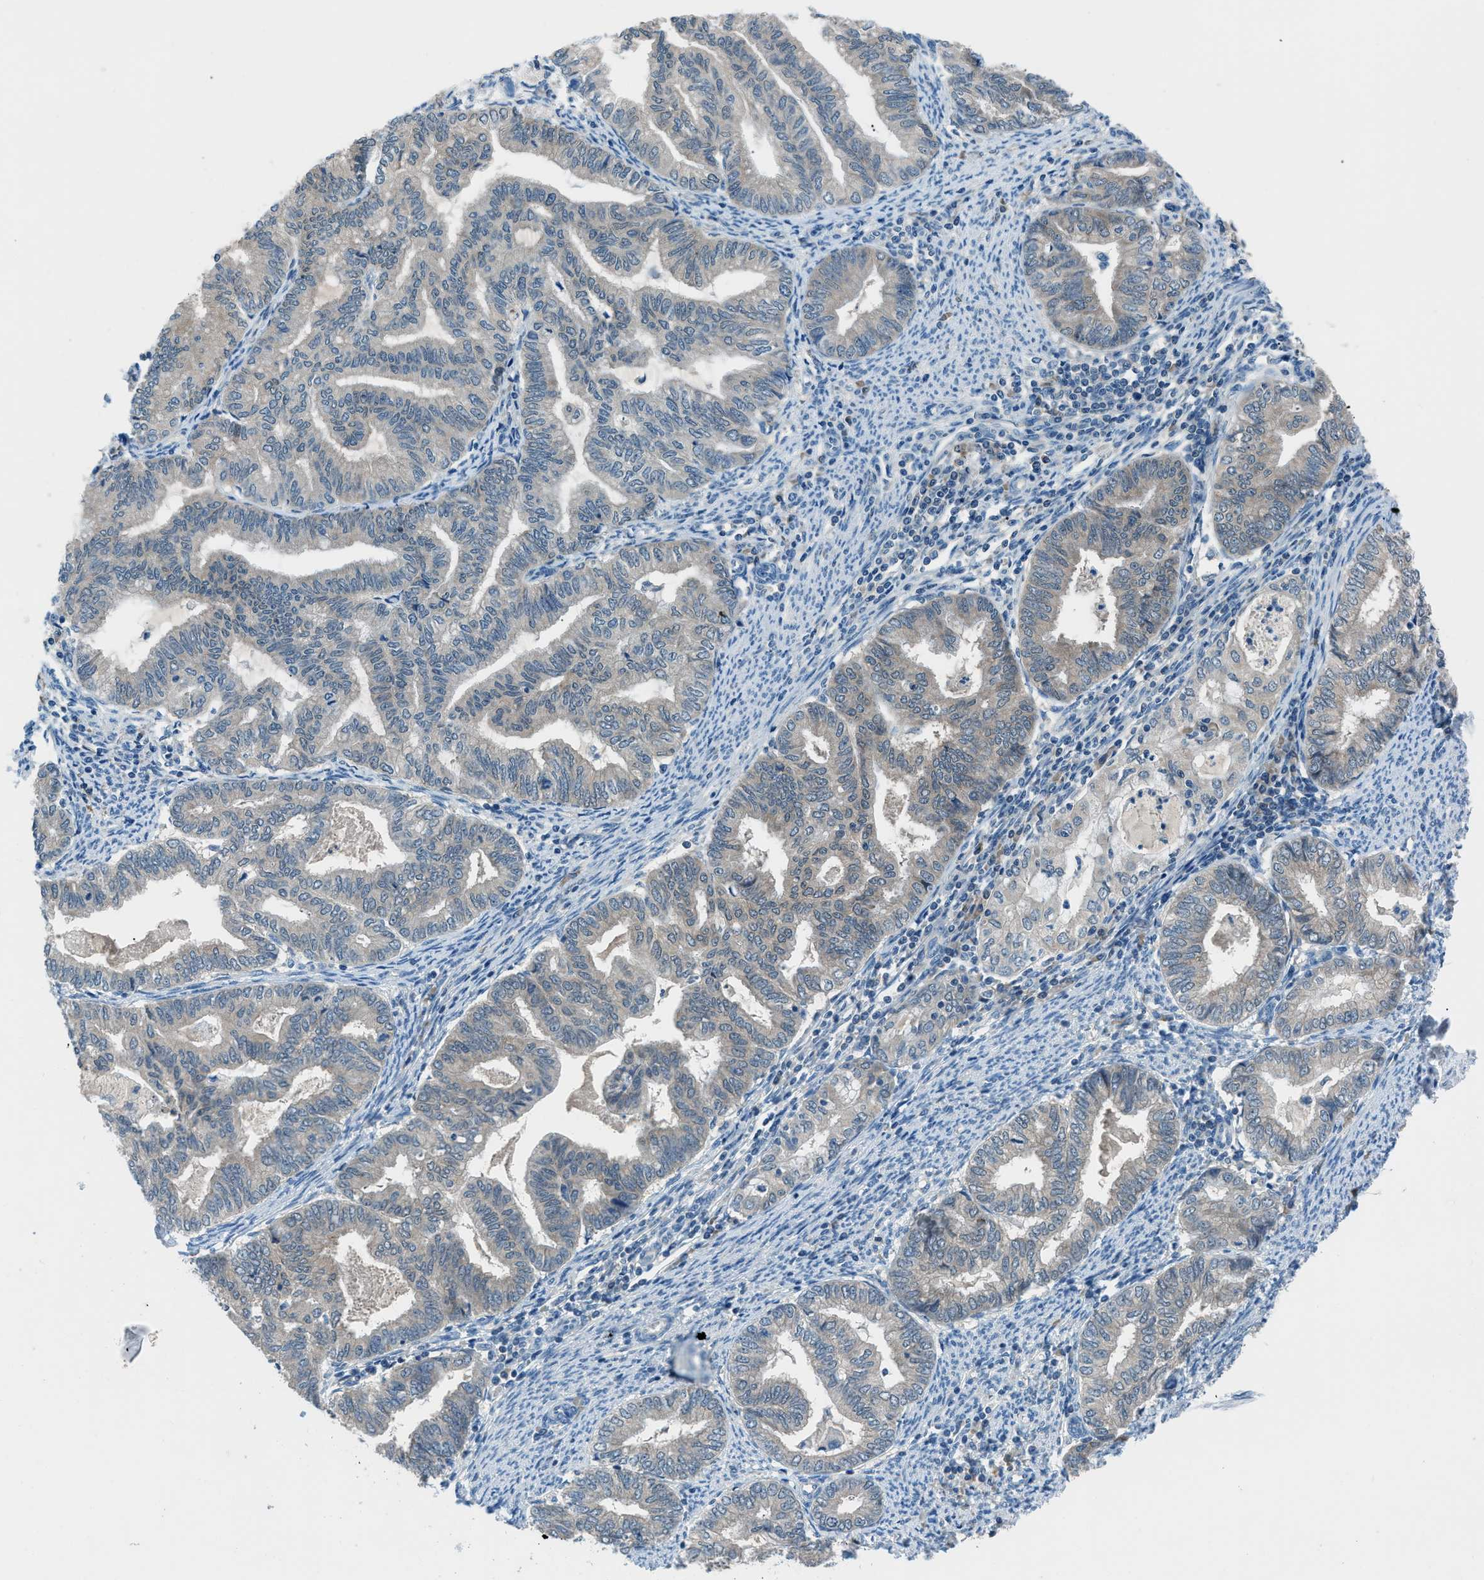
{"staining": {"intensity": "negative", "quantity": "none", "location": "none"}, "tissue": "endometrial cancer", "cell_type": "Tumor cells", "image_type": "cancer", "snomed": [{"axis": "morphology", "description": "Adenocarcinoma, NOS"}, {"axis": "topography", "description": "Endometrium"}], "caption": "This photomicrograph is of adenocarcinoma (endometrial) stained with immunohistochemistry to label a protein in brown with the nuclei are counter-stained blue. There is no expression in tumor cells. (DAB (3,3'-diaminobenzidine) IHC with hematoxylin counter stain).", "gene": "ACP1", "patient": {"sex": "female", "age": 79}}